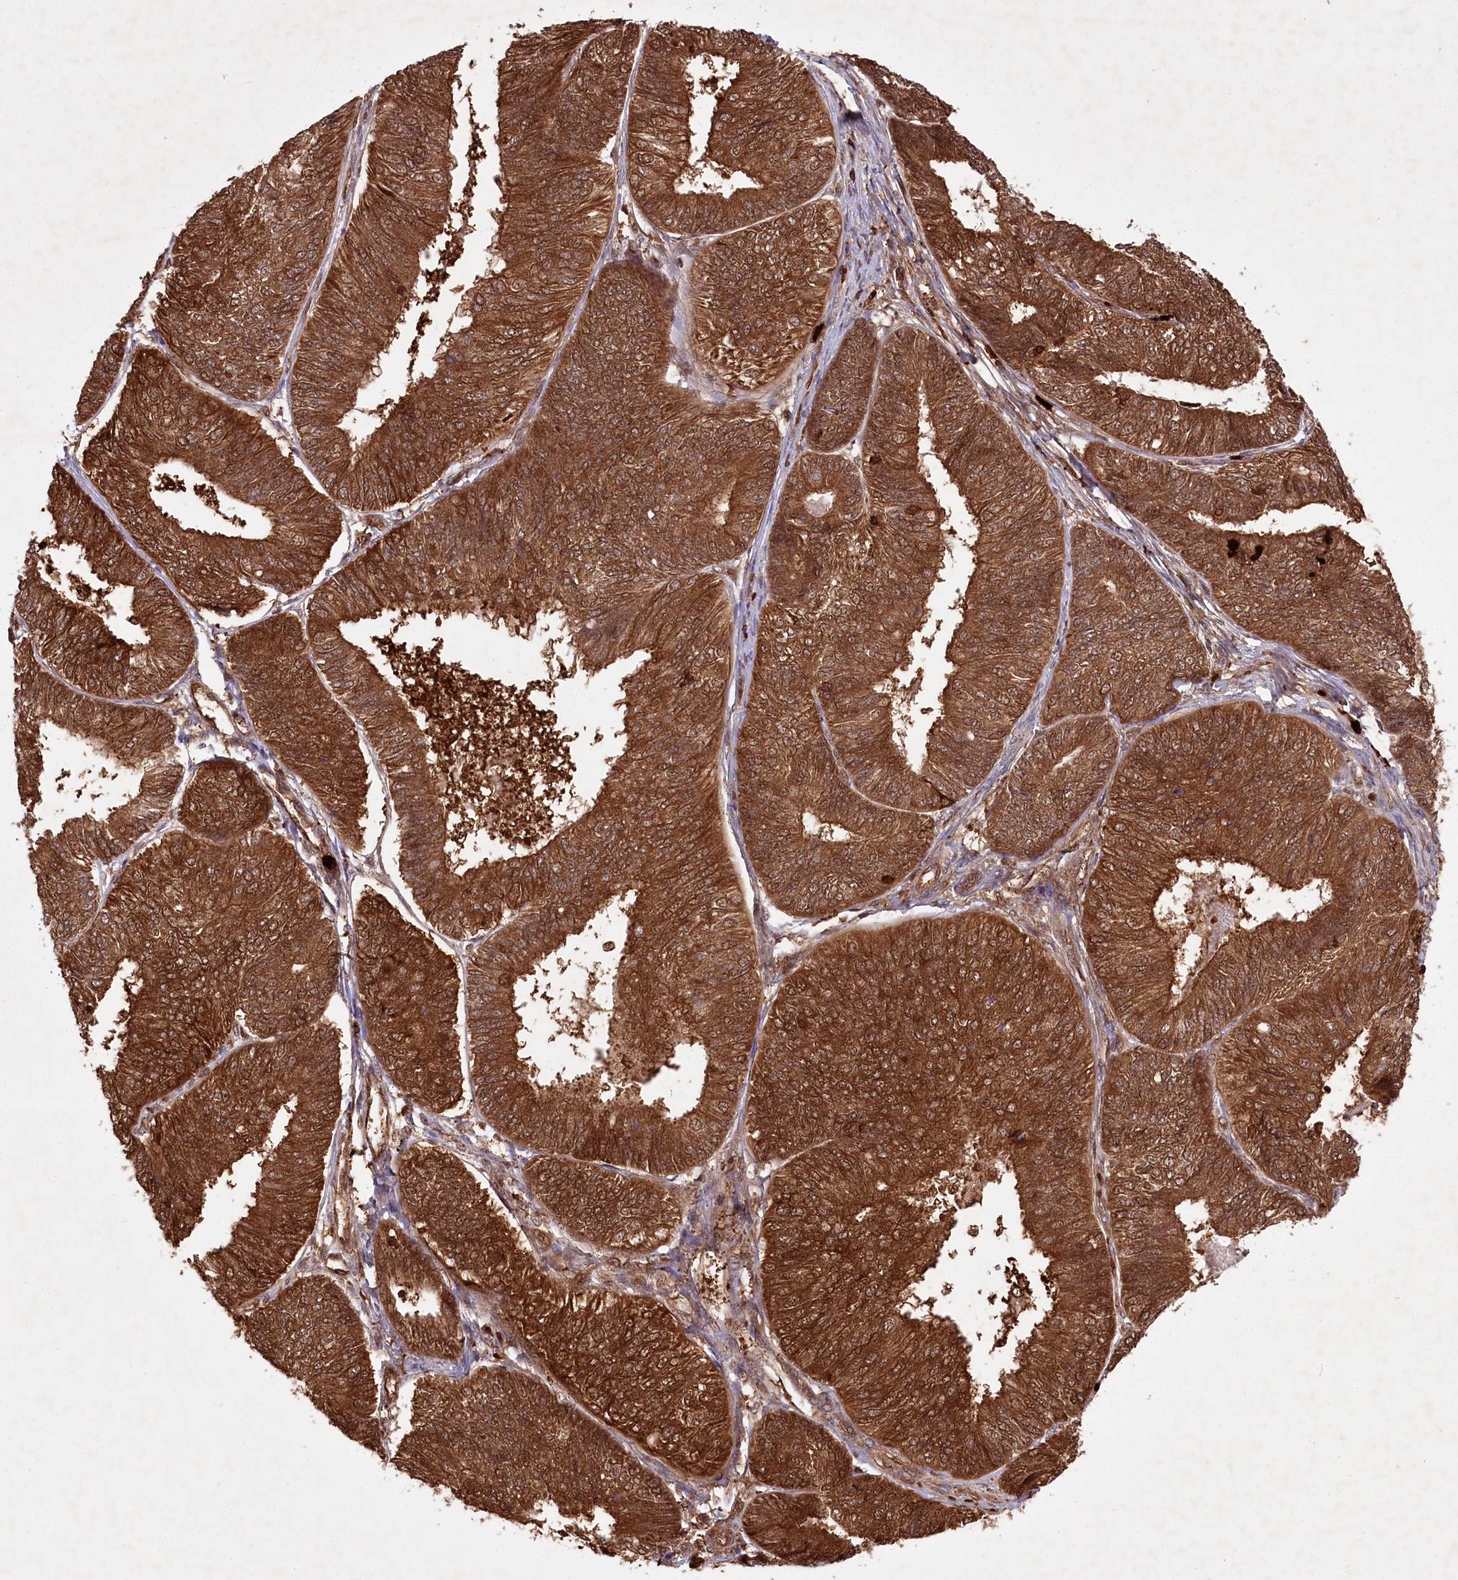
{"staining": {"intensity": "strong", "quantity": ">75%", "location": "cytoplasmic/membranous,nuclear"}, "tissue": "endometrial cancer", "cell_type": "Tumor cells", "image_type": "cancer", "snomed": [{"axis": "morphology", "description": "Adenocarcinoma, NOS"}, {"axis": "topography", "description": "Endometrium"}], "caption": "Endometrial adenocarcinoma stained for a protein exhibits strong cytoplasmic/membranous and nuclear positivity in tumor cells. The protein of interest is stained brown, and the nuclei are stained in blue (DAB (3,3'-diaminobenzidine) IHC with brightfield microscopy, high magnification).", "gene": "LSG1", "patient": {"sex": "female", "age": 58}}